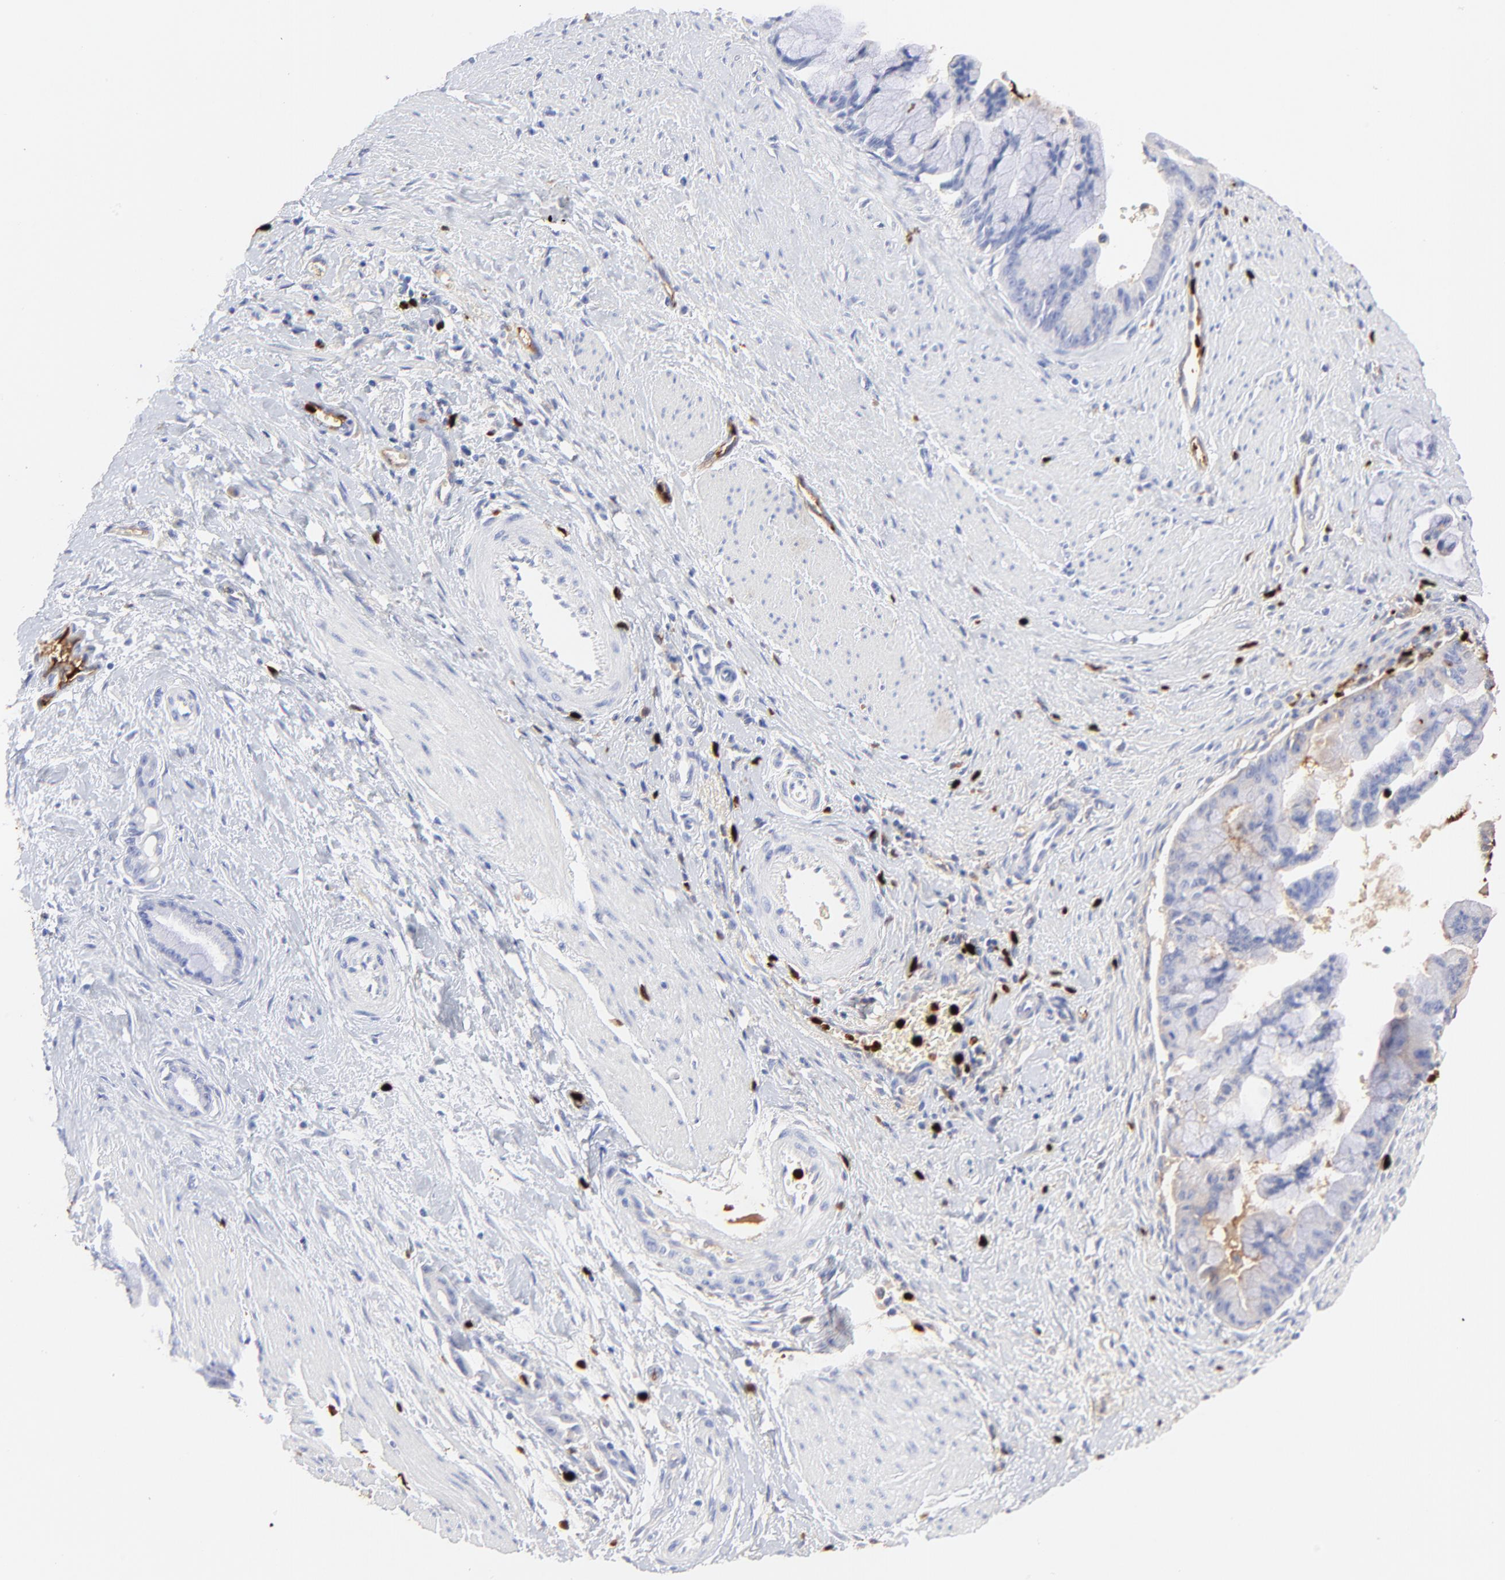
{"staining": {"intensity": "negative", "quantity": "none", "location": "none"}, "tissue": "pancreatic cancer", "cell_type": "Tumor cells", "image_type": "cancer", "snomed": [{"axis": "morphology", "description": "Adenocarcinoma, NOS"}, {"axis": "topography", "description": "Pancreas"}], "caption": "Immunohistochemistry histopathology image of neoplastic tissue: human adenocarcinoma (pancreatic) stained with DAB (3,3'-diaminobenzidine) shows no significant protein positivity in tumor cells.", "gene": "S100A12", "patient": {"sex": "male", "age": 59}}